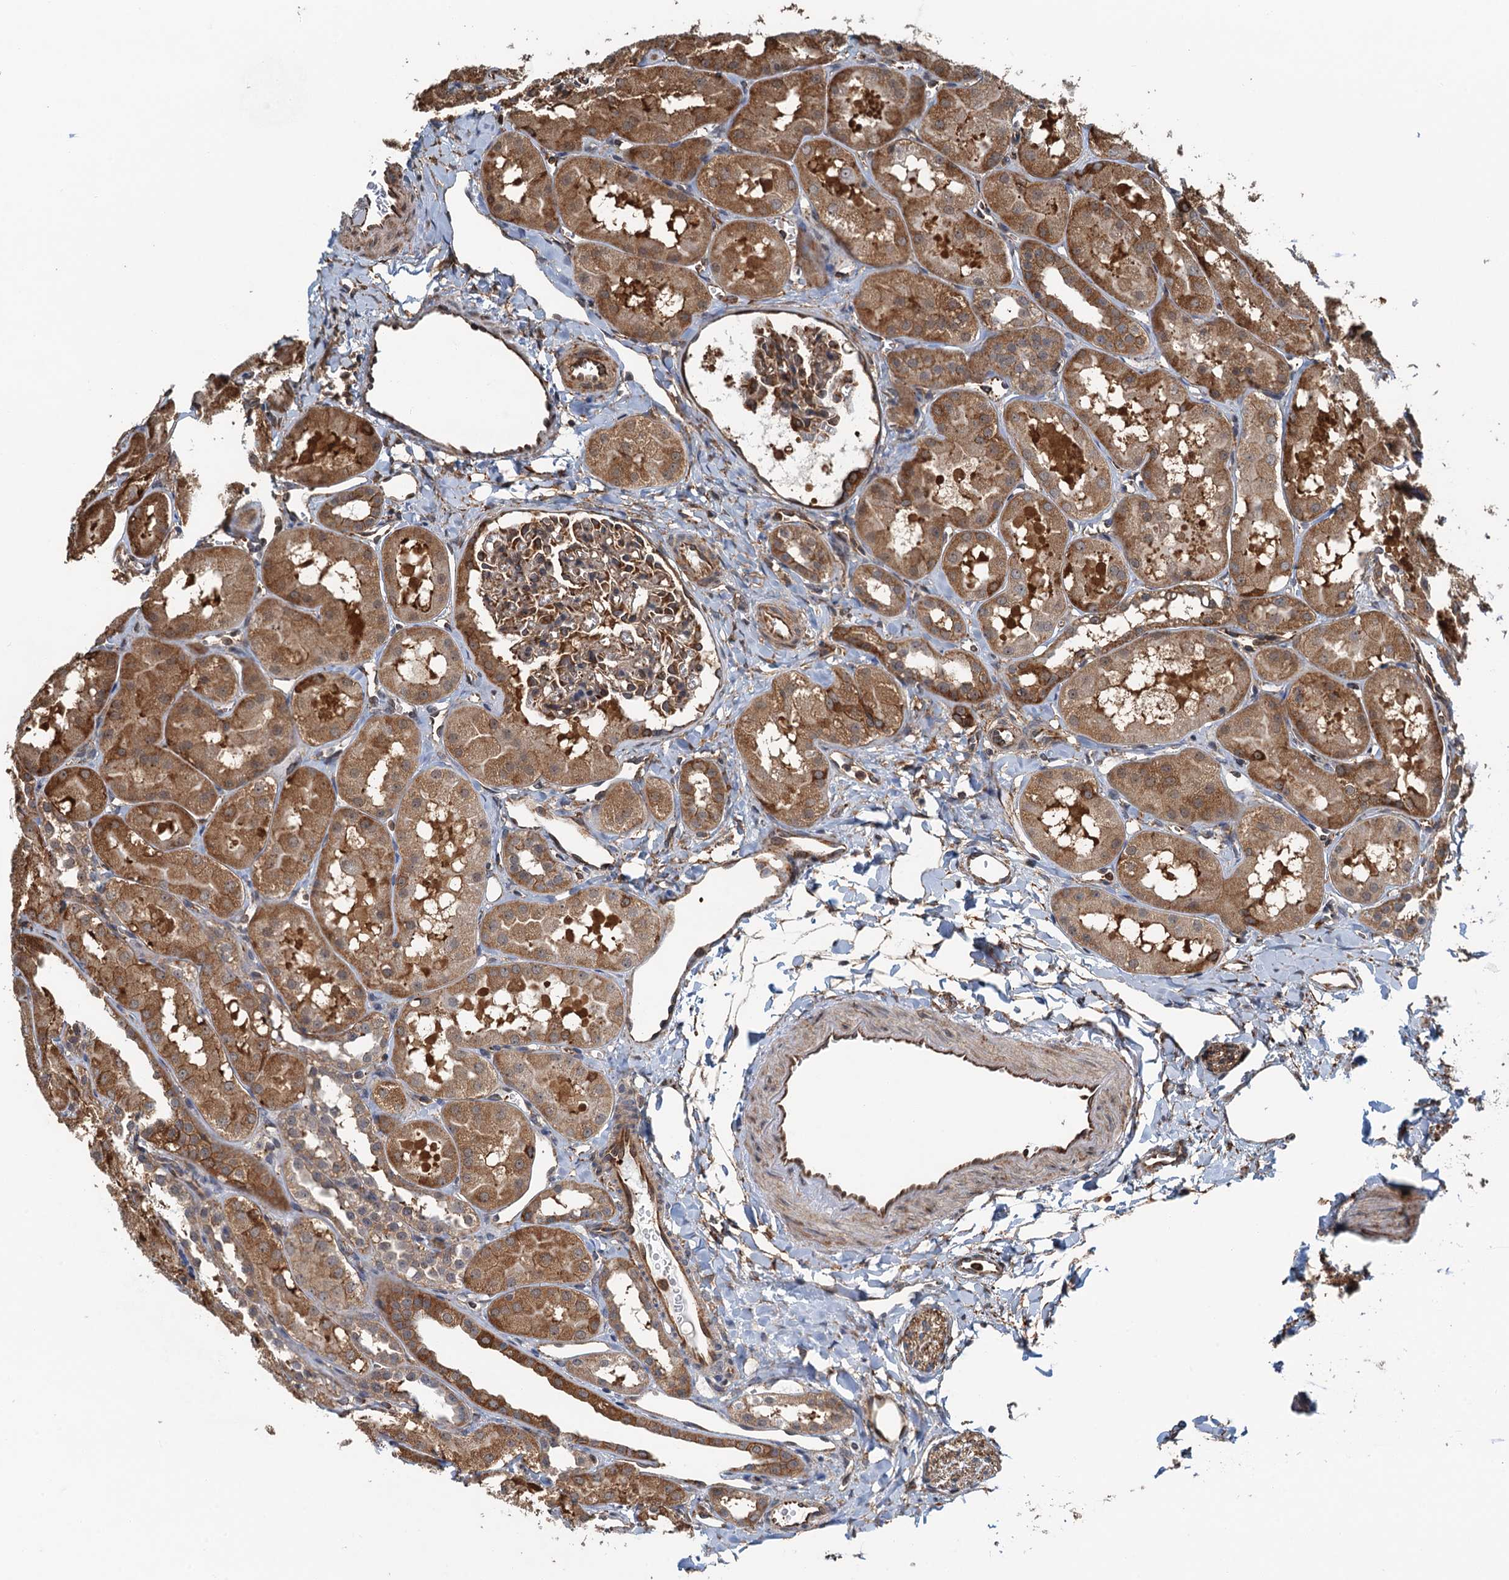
{"staining": {"intensity": "moderate", "quantity": "25%-75%", "location": "cytoplasmic/membranous"}, "tissue": "kidney", "cell_type": "Cells in glomeruli", "image_type": "normal", "snomed": [{"axis": "morphology", "description": "Normal tissue, NOS"}, {"axis": "topography", "description": "Kidney"}, {"axis": "topography", "description": "Urinary bladder"}], "caption": "An immunohistochemistry histopathology image of benign tissue is shown. Protein staining in brown highlights moderate cytoplasmic/membranous positivity in kidney within cells in glomeruli. (DAB (3,3'-diaminobenzidine) IHC, brown staining for protein, blue staining for nuclei).", "gene": "WHAMM", "patient": {"sex": "male", "age": 16}}